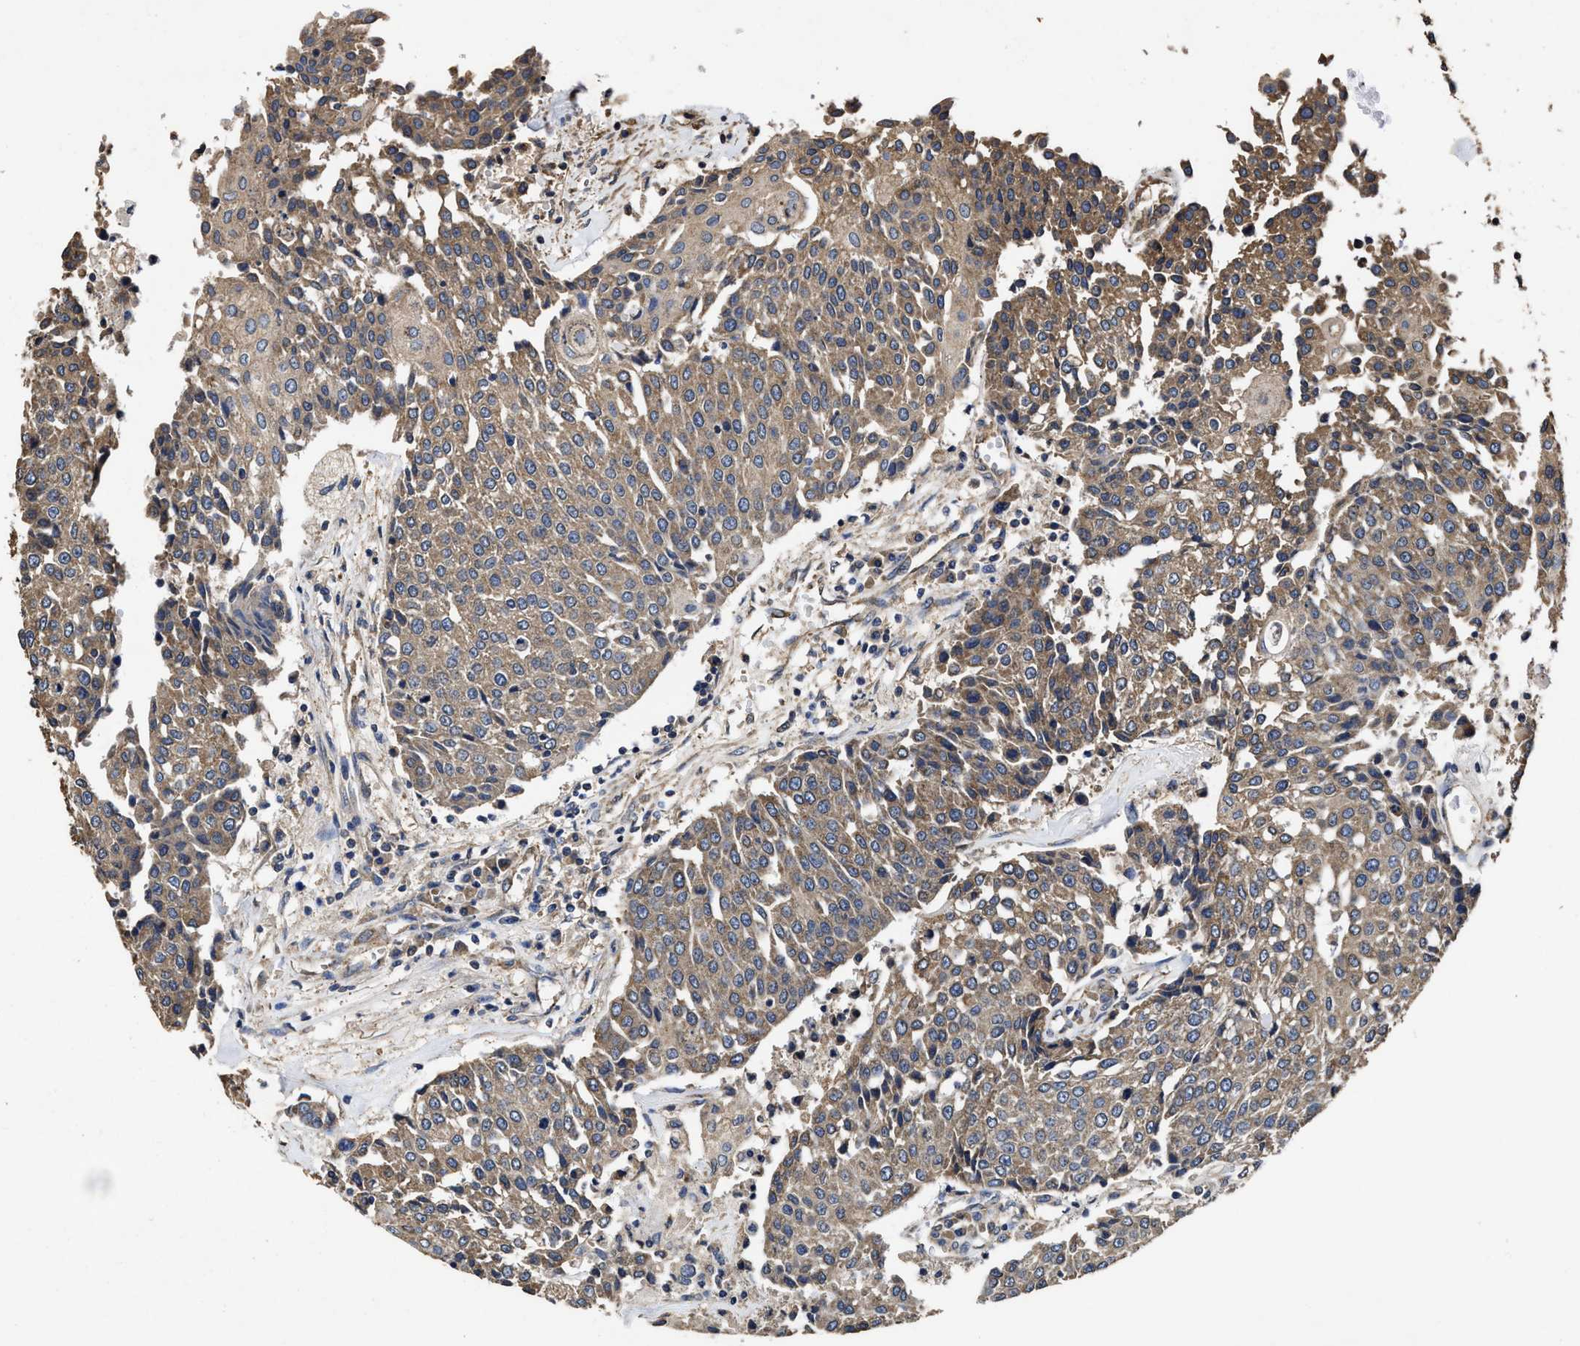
{"staining": {"intensity": "moderate", "quantity": ">75%", "location": "cytoplasmic/membranous"}, "tissue": "urothelial cancer", "cell_type": "Tumor cells", "image_type": "cancer", "snomed": [{"axis": "morphology", "description": "Urothelial carcinoma, High grade"}, {"axis": "topography", "description": "Urinary bladder"}], "caption": "IHC image of human urothelial cancer stained for a protein (brown), which shows medium levels of moderate cytoplasmic/membranous staining in about >75% of tumor cells.", "gene": "SFXN4", "patient": {"sex": "female", "age": 85}}